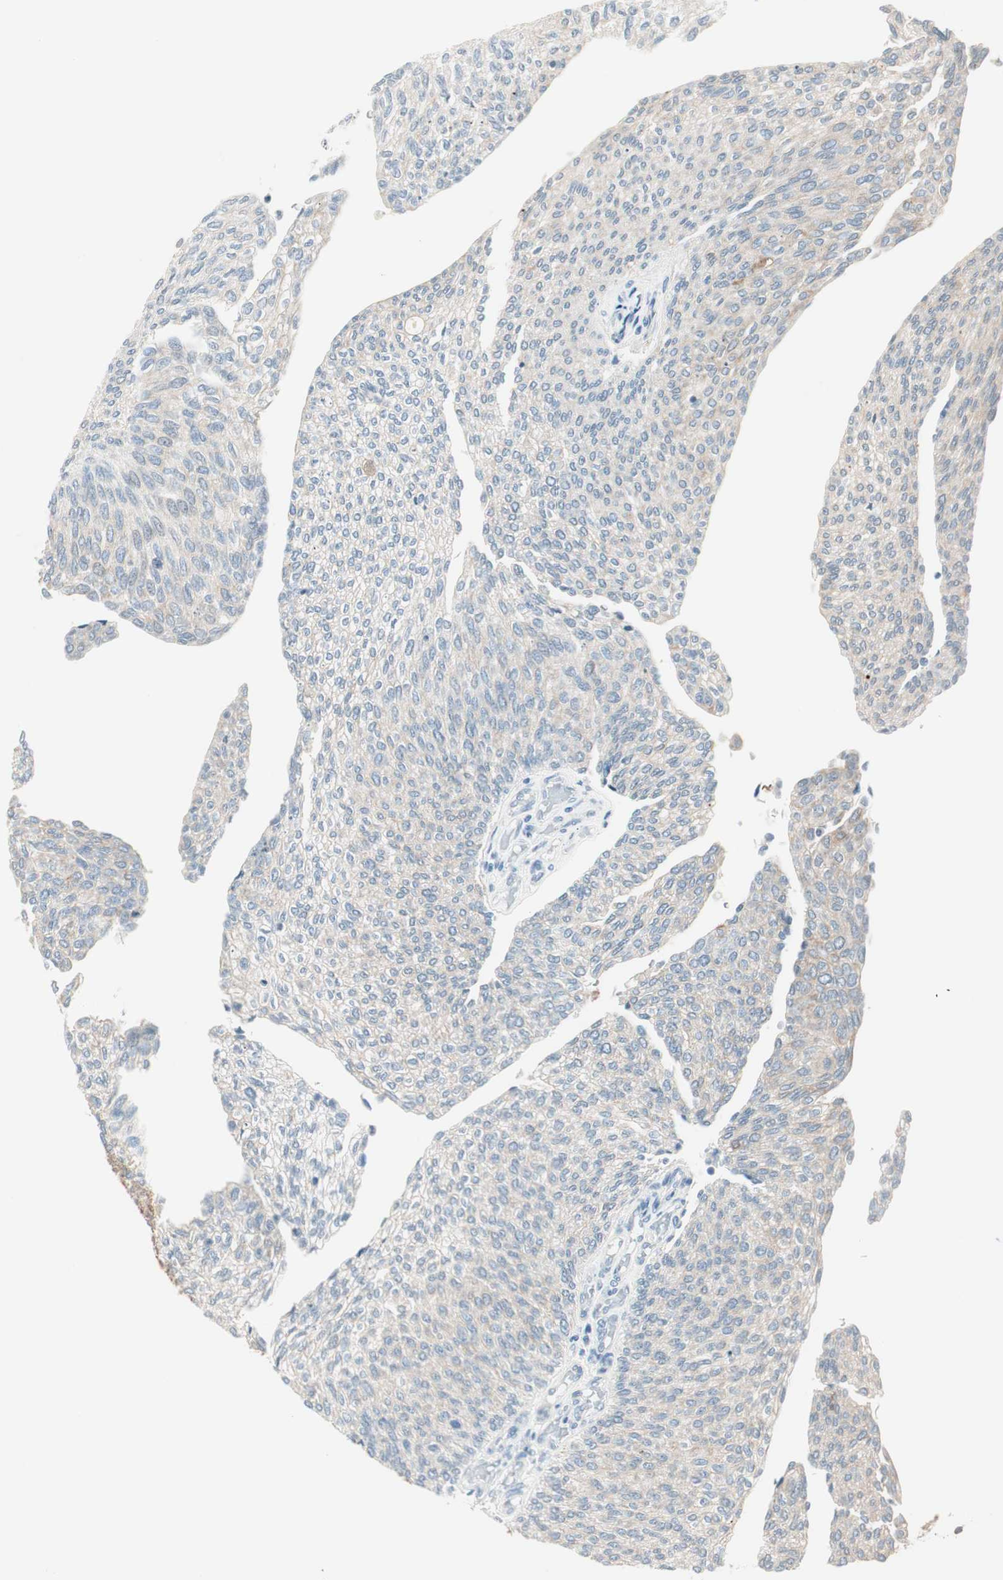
{"staining": {"intensity": "weak", "quantity": "25%-75%", "location": "cytoplasmic/membranous"}, "tissue": "urothelial cancer", "cell_type": "Tumor cells", "image_type": "cancer", "snomed": [{"axis": "morphology", "description": "Urothelial carcinoma, Low grade"}, {"axis": "topography", "description": "Urinary bladder"}], "caption": "Brown immunohistochemical staining in urothelial cancer shows weak cytoplasmic/membranous staining in approximately 25%-75% of tumor cells. The protein is stained brown, and the nuclei are stained in blue (DAB (3,3'-diaminobenzidine) IHC with brightfield microscopy, high magnification).", "gene": "GNAO1", "patient": {"sex": "female", "age": 79}}